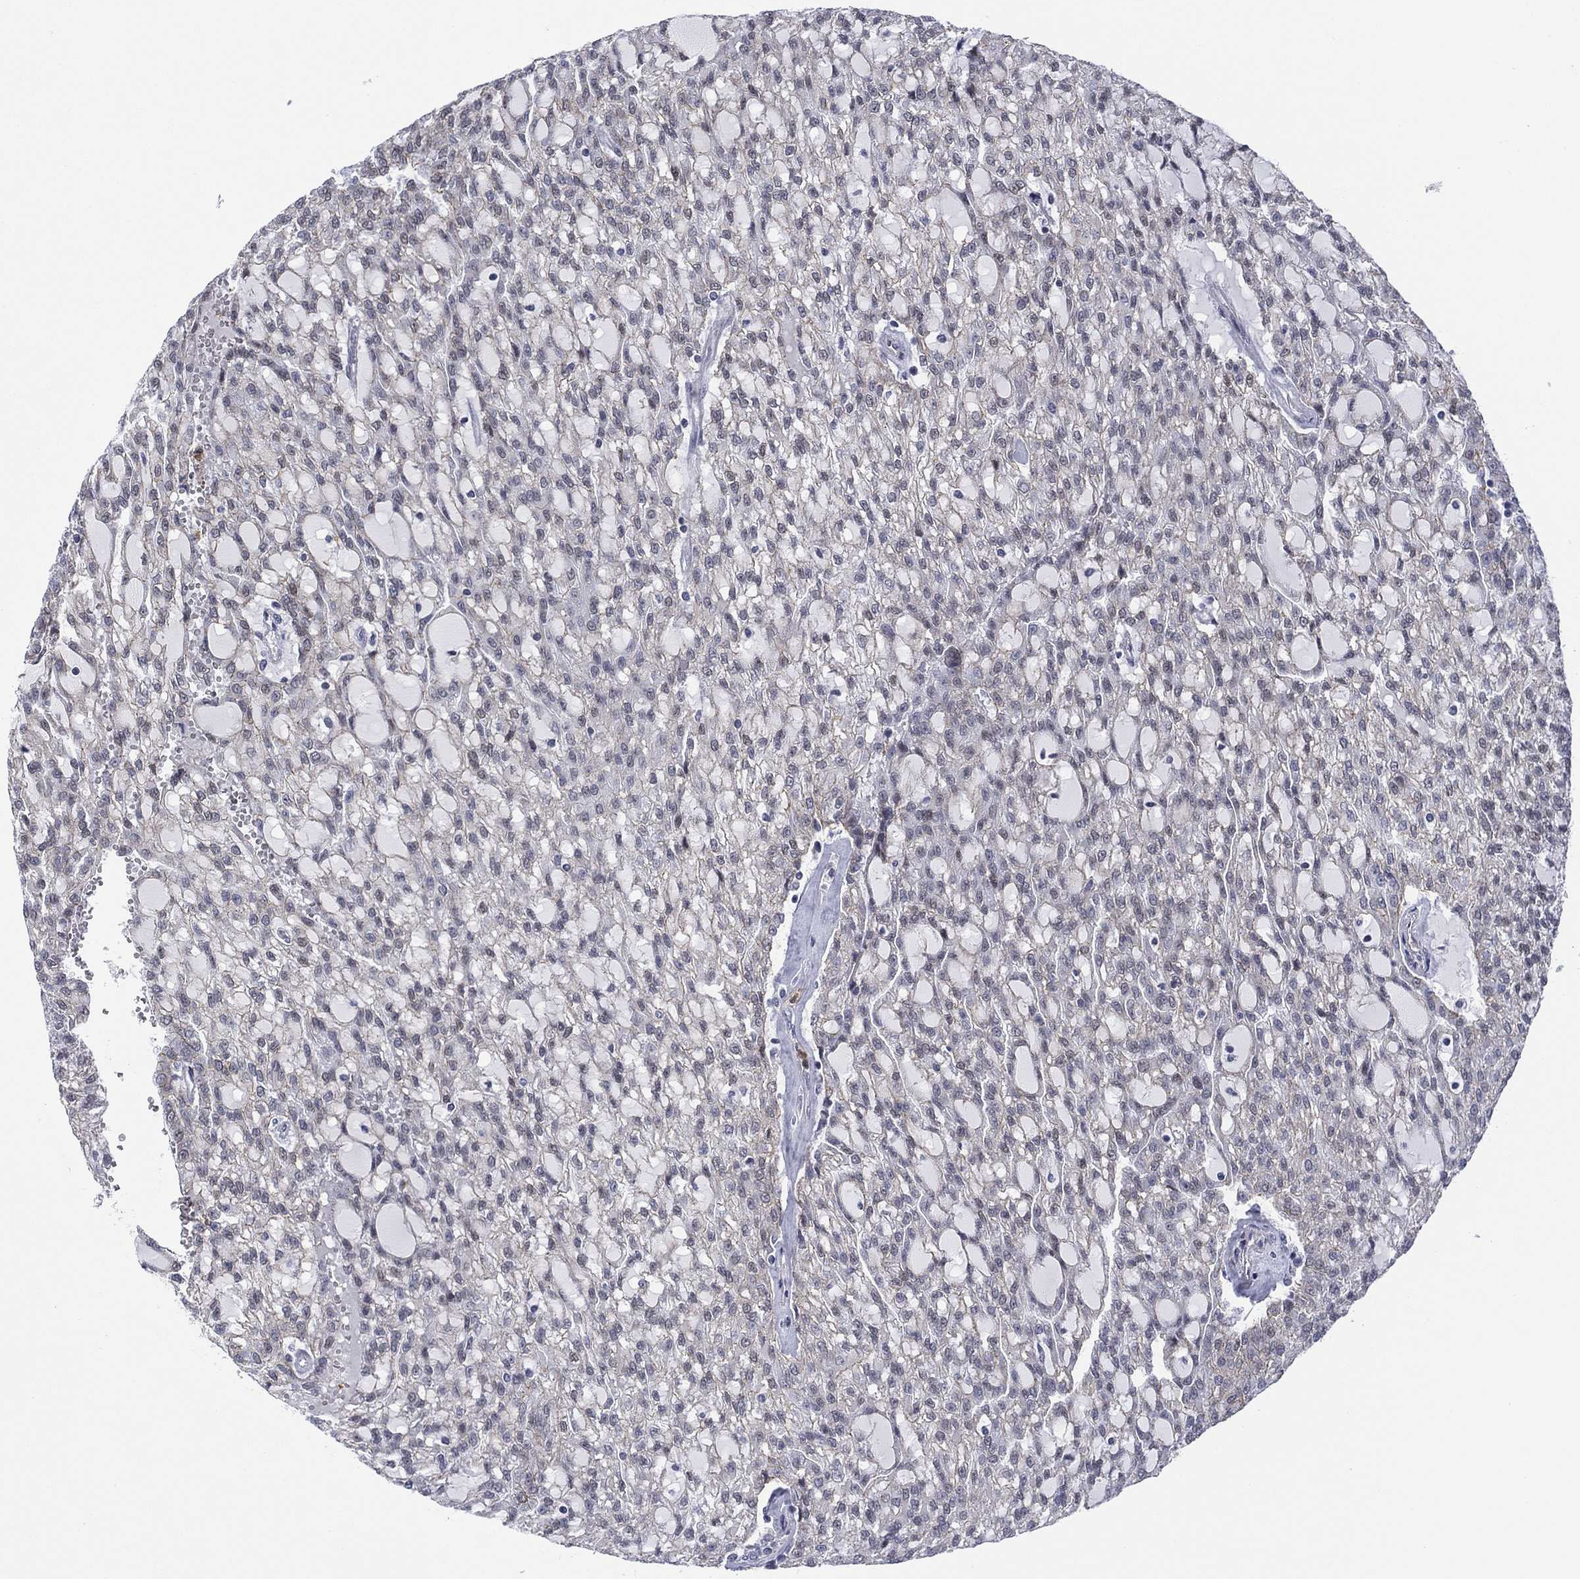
{"staining": {"intensity": "negative", "quantity": "none", "location": "none"}, "tissue": "renal cancer", "cell_type": "Tumor cells", "image_type": "cancer", "snomed": [{"axis": "morphology", "description": "Adenocarcinoma, NOS"}, {"axis": "topography", "description": "Kidney"}], "caption": "Tumor cells show no significant protein expression in renal cancer.", "gene": "ZNF711", "patient": {"sex": "male", "age": 63}}